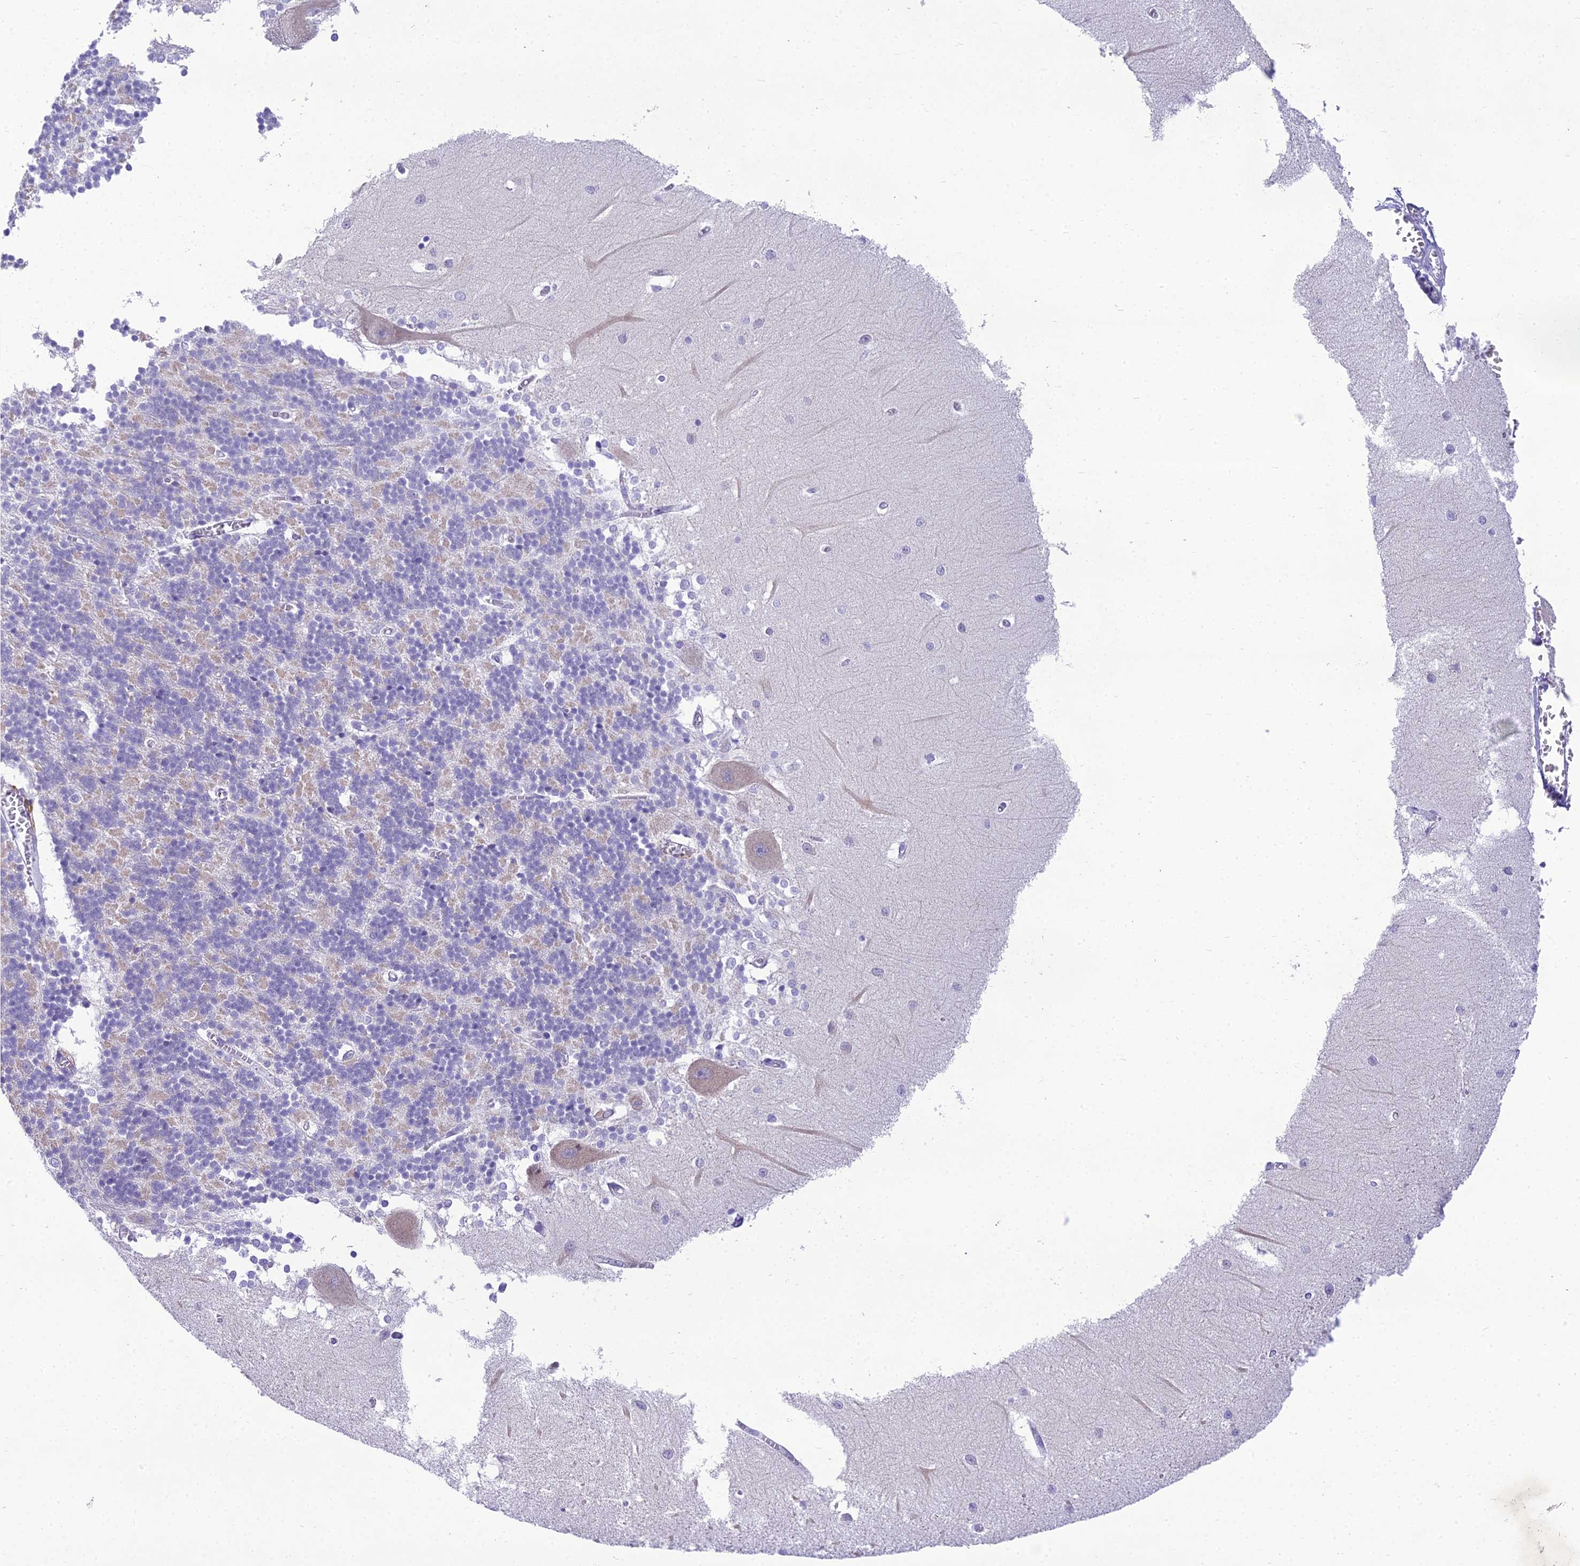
{"staining": {"intensity": "weak", "quantity": "25%-75%", "location": "cytoplasmic/membranous"}, "tissue": "cerebellum", "cell_type": "Cells in granular layer", "image_type": "normal", "snomed": [{"axis": "morphology", "description": "Normal tissue, NOS"}, {"axis": "topography", "description": "Cerebellum"}], "caption": "Cerebellum stained with a brown dye shows weak cytoplasmic/membranous positive expression in about 25%-75% of cells in granular layer.", "gene": "MIIP", "patient": {"sex": "male", "age": 37}}